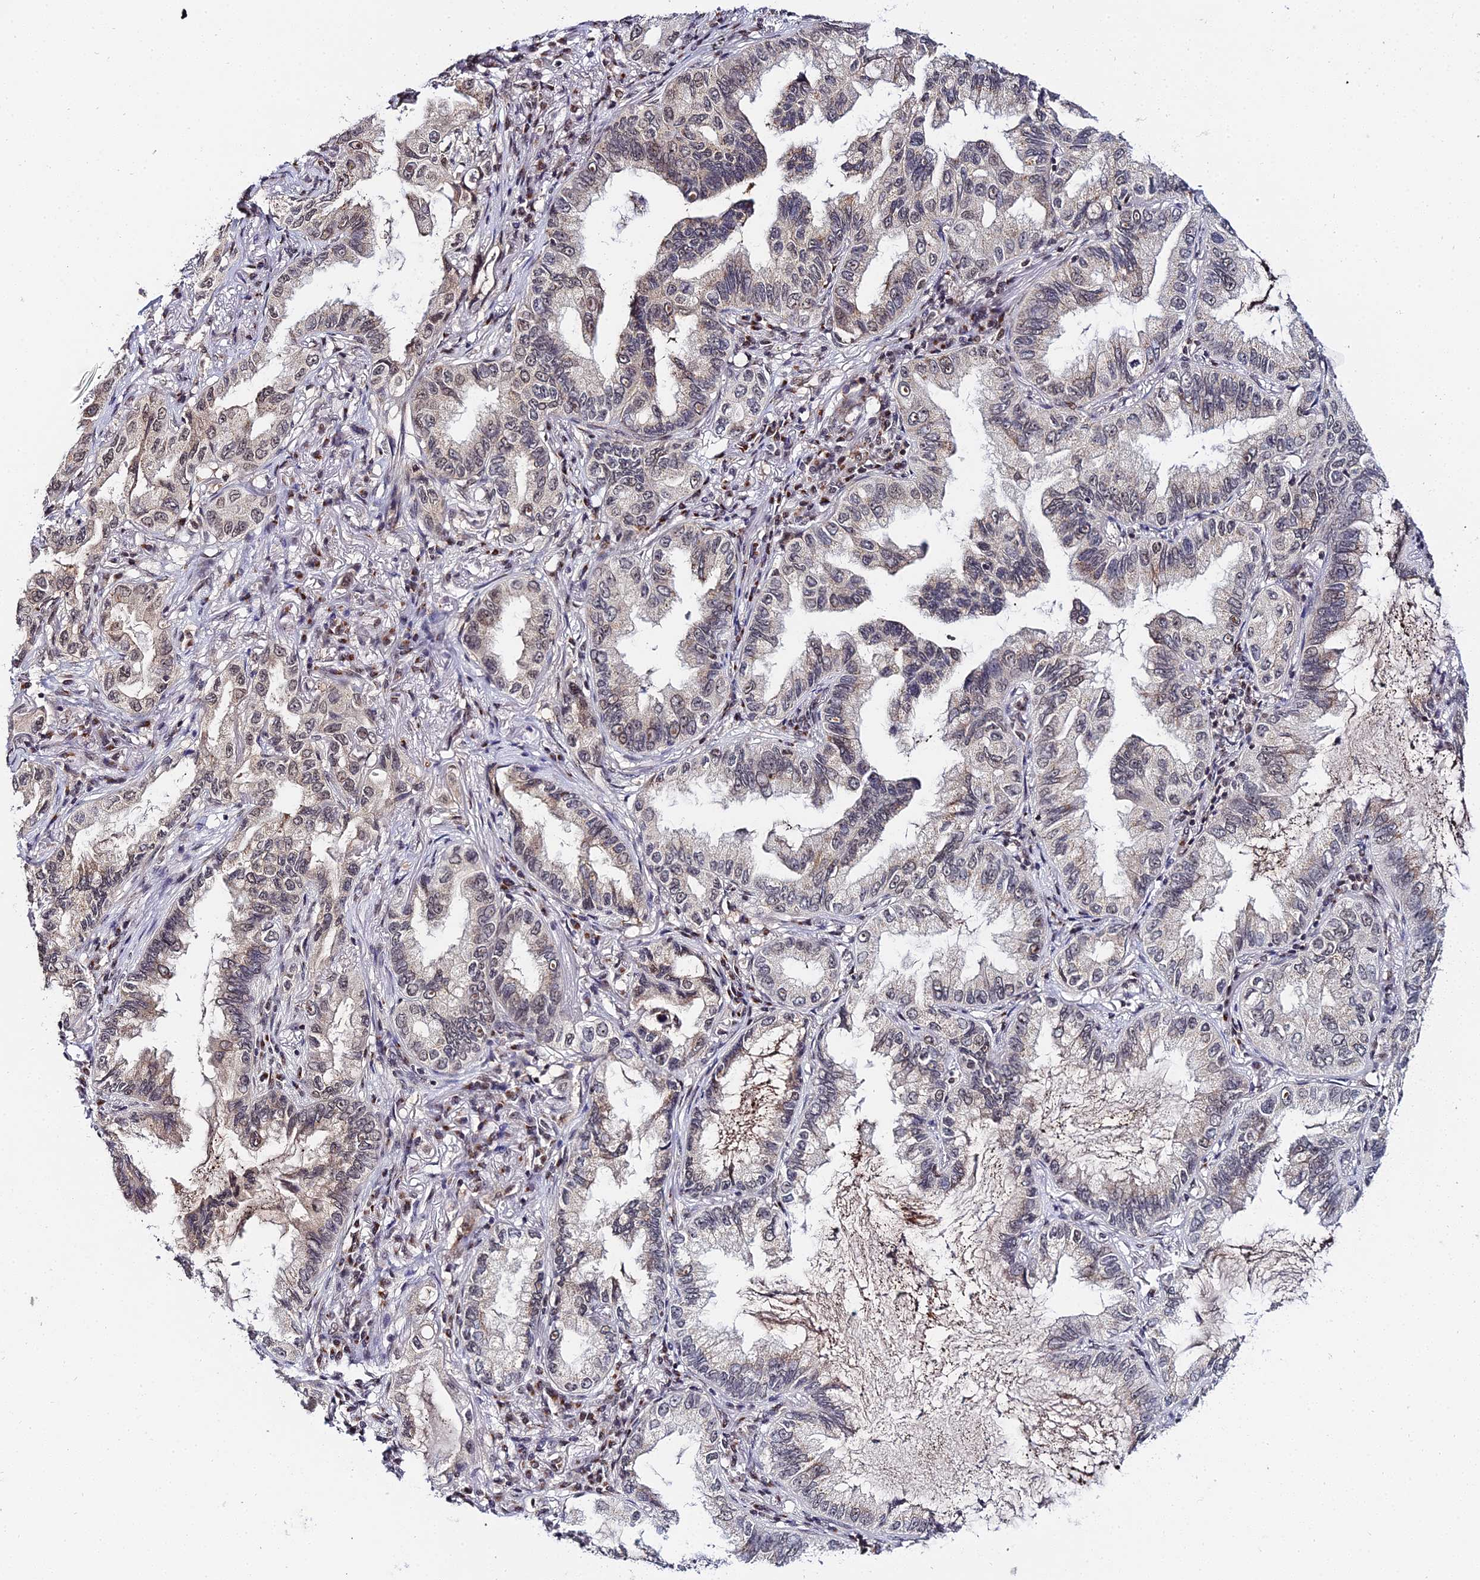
{"staining": {"intensity": "moderate", "quantity": "<25%", "location": "cytoplasmic/membranous,nuclear"}, "tissue": "lung cancer", "cell_type": "Tumor cells", "image_type": "cancer", "snomed": [{"axis": "morphology", "description": "Adenocarcinoma, NOS"}, {"axis": "topography", "description": "Lung"}], "caption": "High-power microscopy captured an IHC photomicrograph of lung cancer (adenocarcinoma), revealing moderate cytoplasmic/membranous and nuclear positivity in about <25% of tumor cells.", "gene": "EXOSC3", "patient": {"sex": "female", "age": 69}}